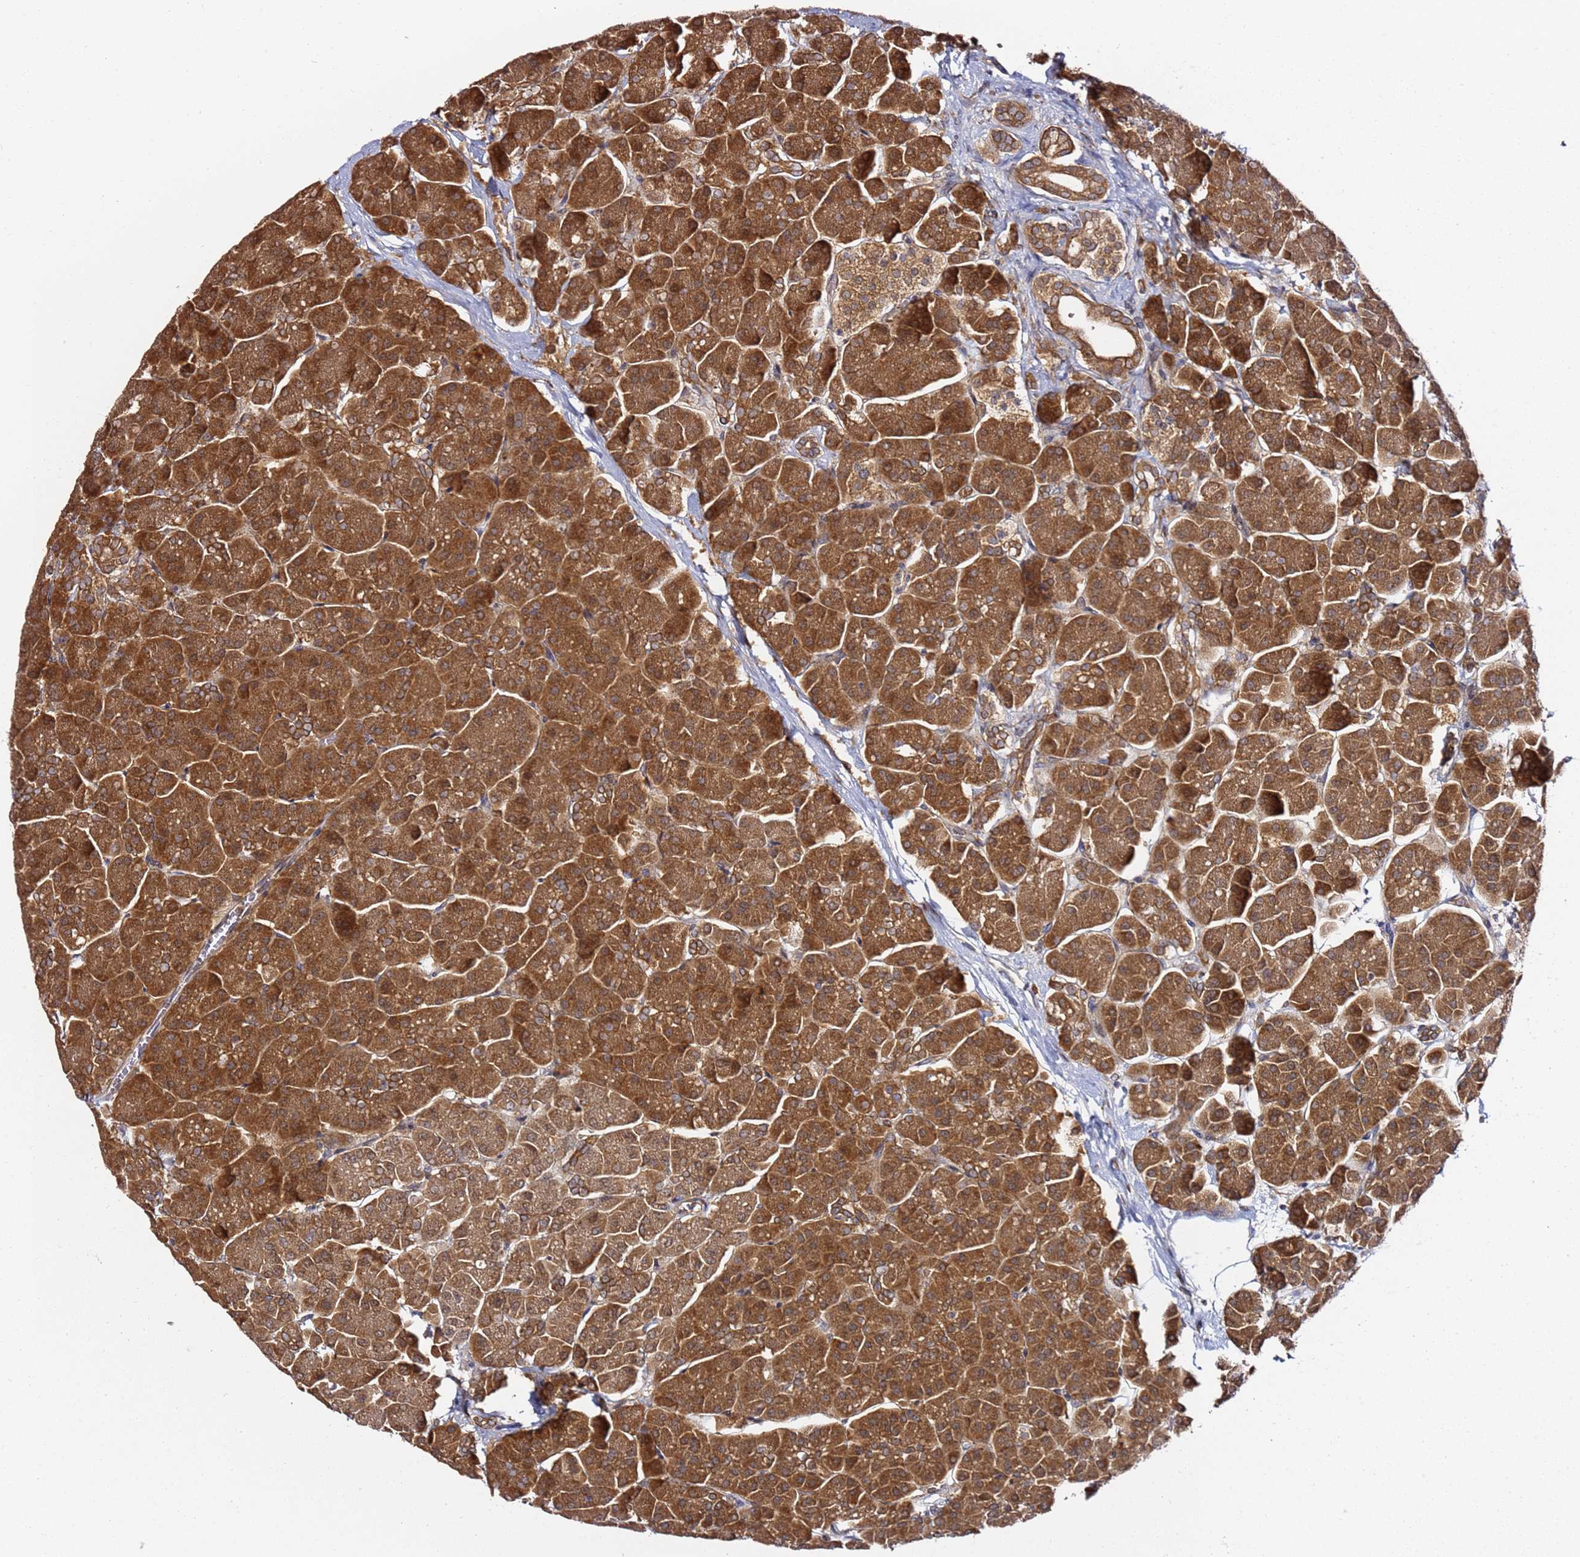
{"staining": {"intensity": "strong", "quantity": ">75%", "location": "cytoplasmic/membranous"}, "tissue": "pancreas", "cell_type": "Exocrine glandular cells", "image_type": "normal", "snomed": [{"axis": "morphology", "description": "Normal tissue, NOS"}, {"axis": "topography", "description": "Pancreas"}, {"axis": "topography", "description": "Peripheral nerve tissue"}], "caption": "Immunohistochemical staining of unremarkable pancreas reveals high levels of strong cytoplasmic/membranous staining in about >75% of exocrine glandular cells.", "gene": "PRKAB2", "patient": {"sex": "male", "age": 54}}